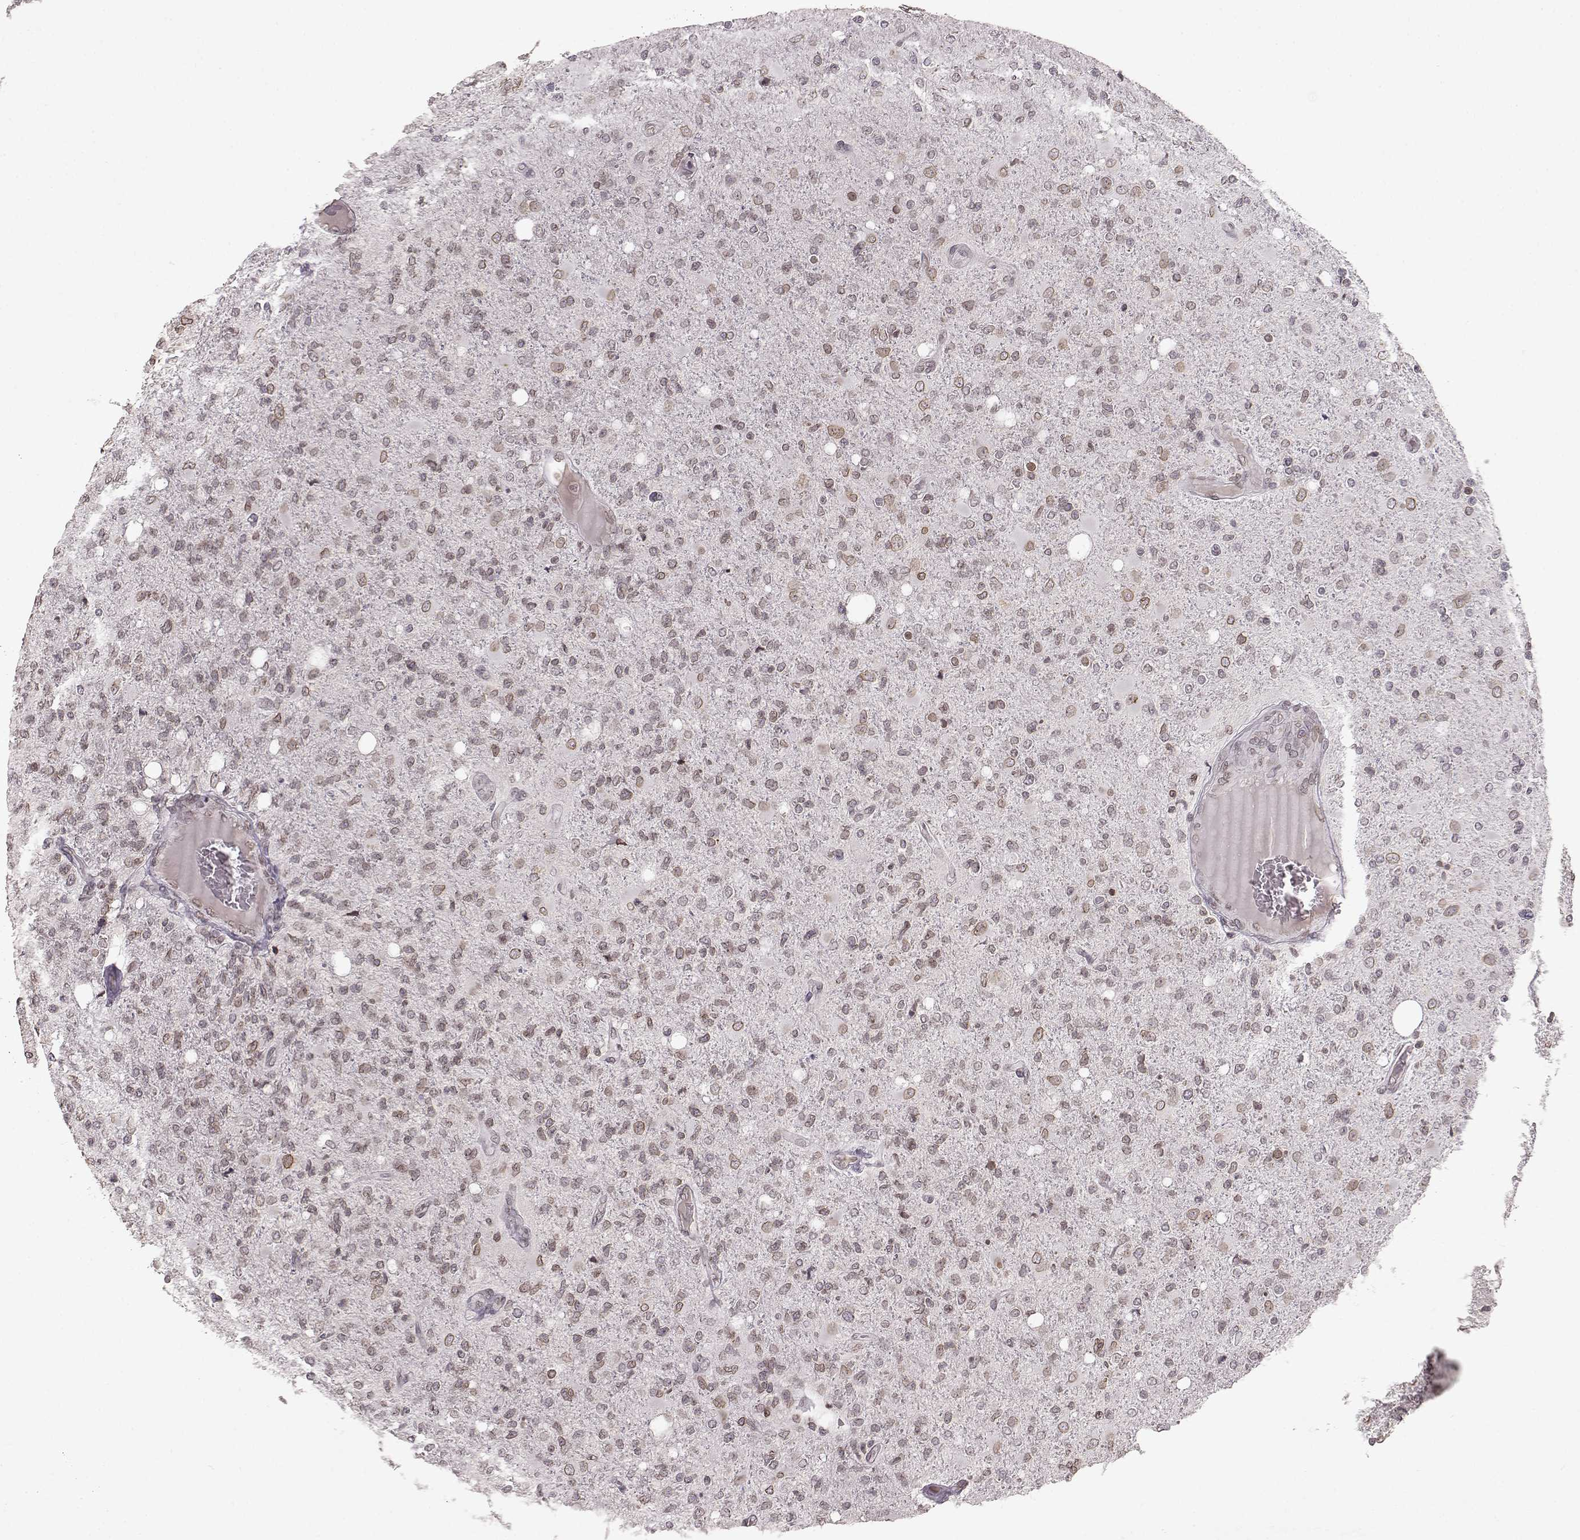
{"staining": {"intensity": "weak", "quantity": "25%-75%", "location": "cytoplasmic/membranous,nuclear"}, "tissue": "glioma", "cell_type": "Tumor cells", "image_type": "cancer", "snomed": [{"axis": "morphology", "description": "Glioma, malignant, High grade"}, {"axis": "topography", "description": "Cerebral cortex"}], "caption": "A micrograph of glioma stained for a protein demonstrates weak cytoplasmic/membranous and nuclear brown staining in tumor cells. The staining is performed using DAB brown chromogen to label protein expression. The nuclei are counter-stained blue using hematoxylin.", "gene": "DCAF12", "patient": {"sex": "male", "age": 70}}